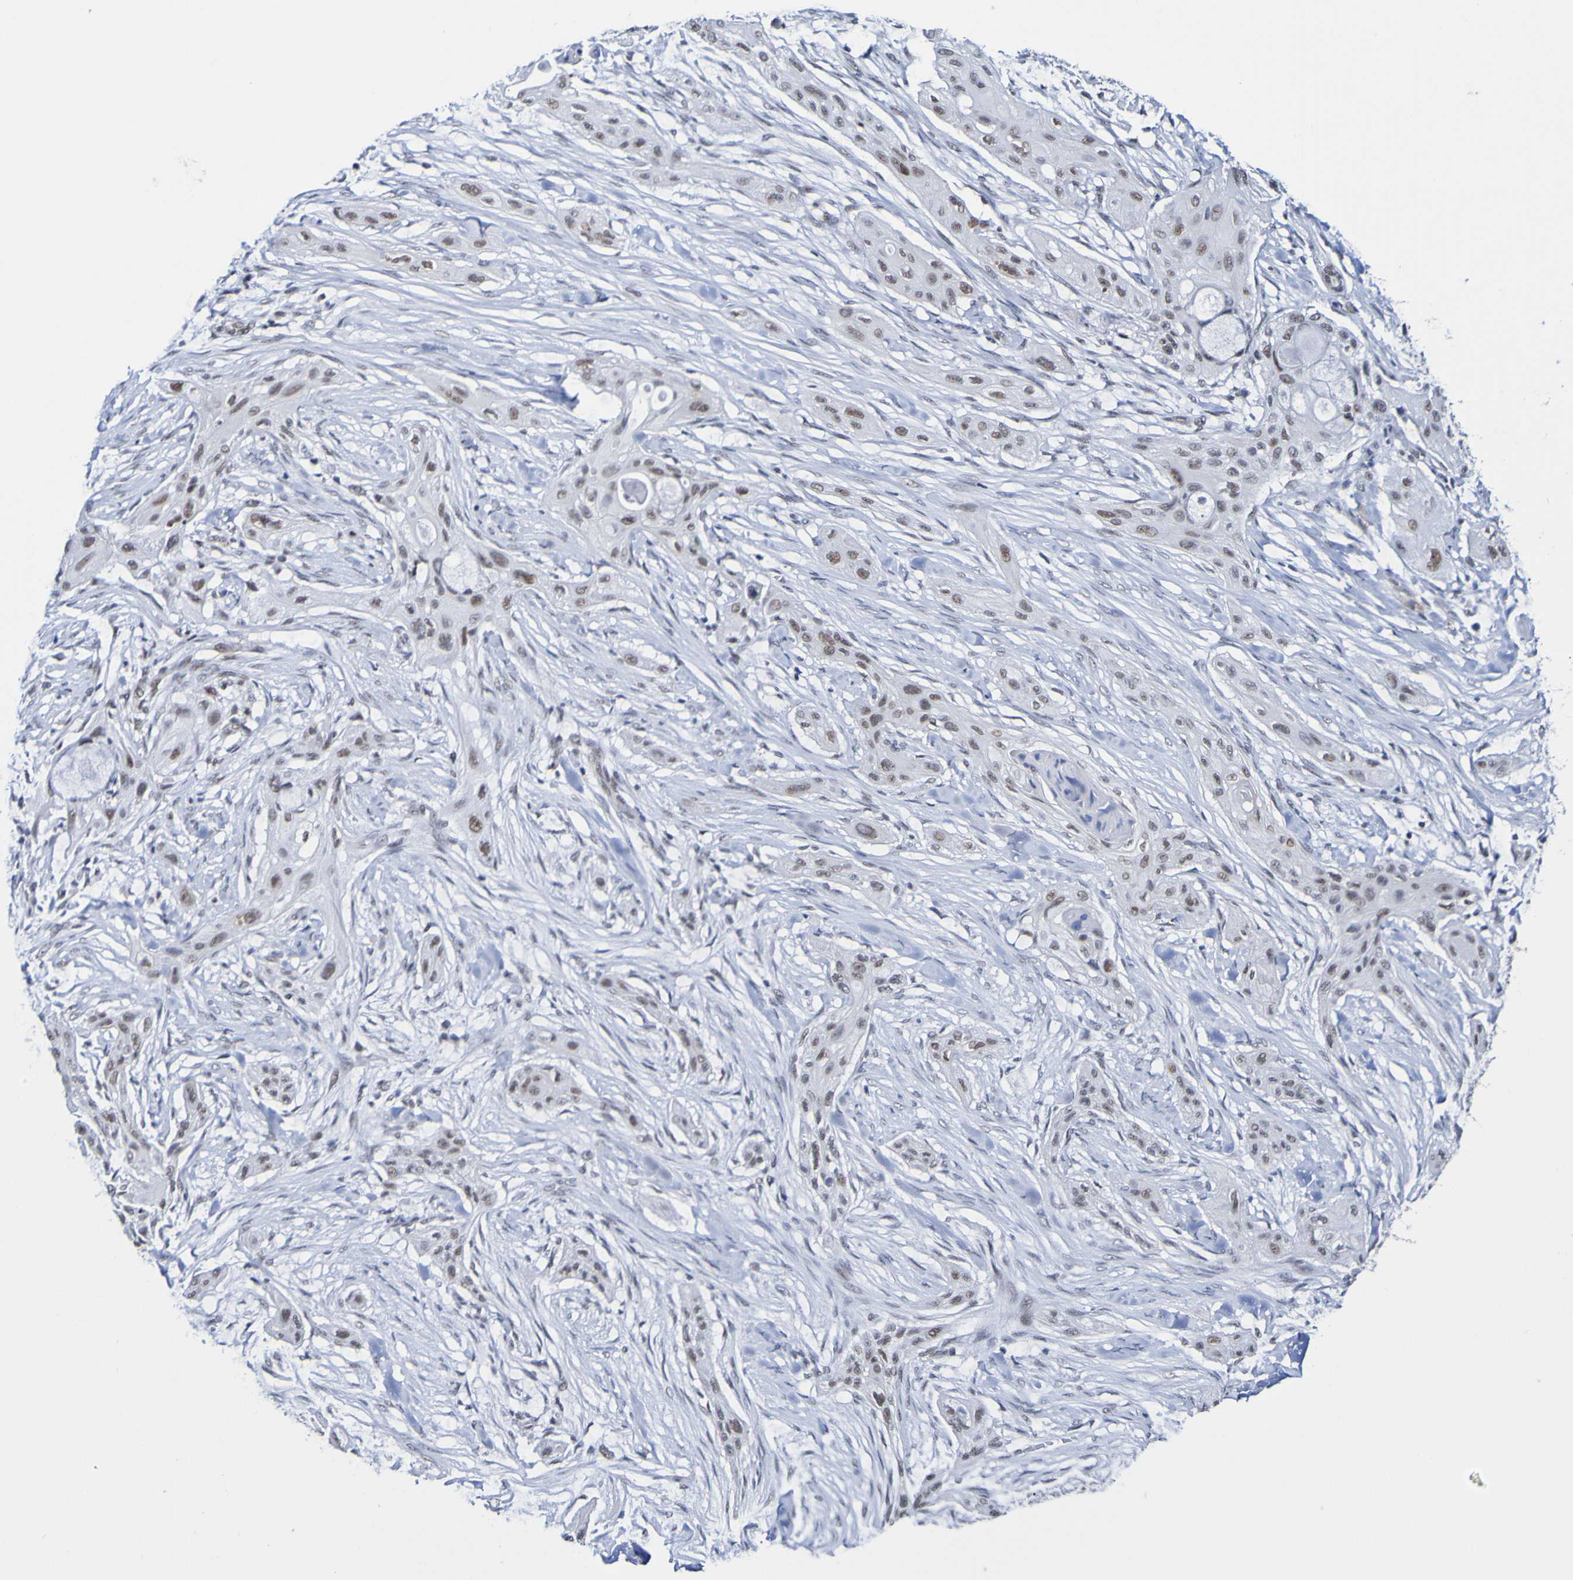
{"staining": {"intensity": "weak", "quantity": "<25%", "location": "nuclear"}, "tissue": "lung cancer", "cell_type": "Tumor cells", "image_type": "cancer", "snomed": [{"axis": "morphology", "description": "Squamous cell carcinoma, NOS"}, {"axis": "topography", "description": "Lung"}], "caption": "A histopathology image of human lung squamous cell carcinoma is negative for staining in tumor cells.", "gene": "CDC5L", "patient": {"sex": "female", "age": 47}}